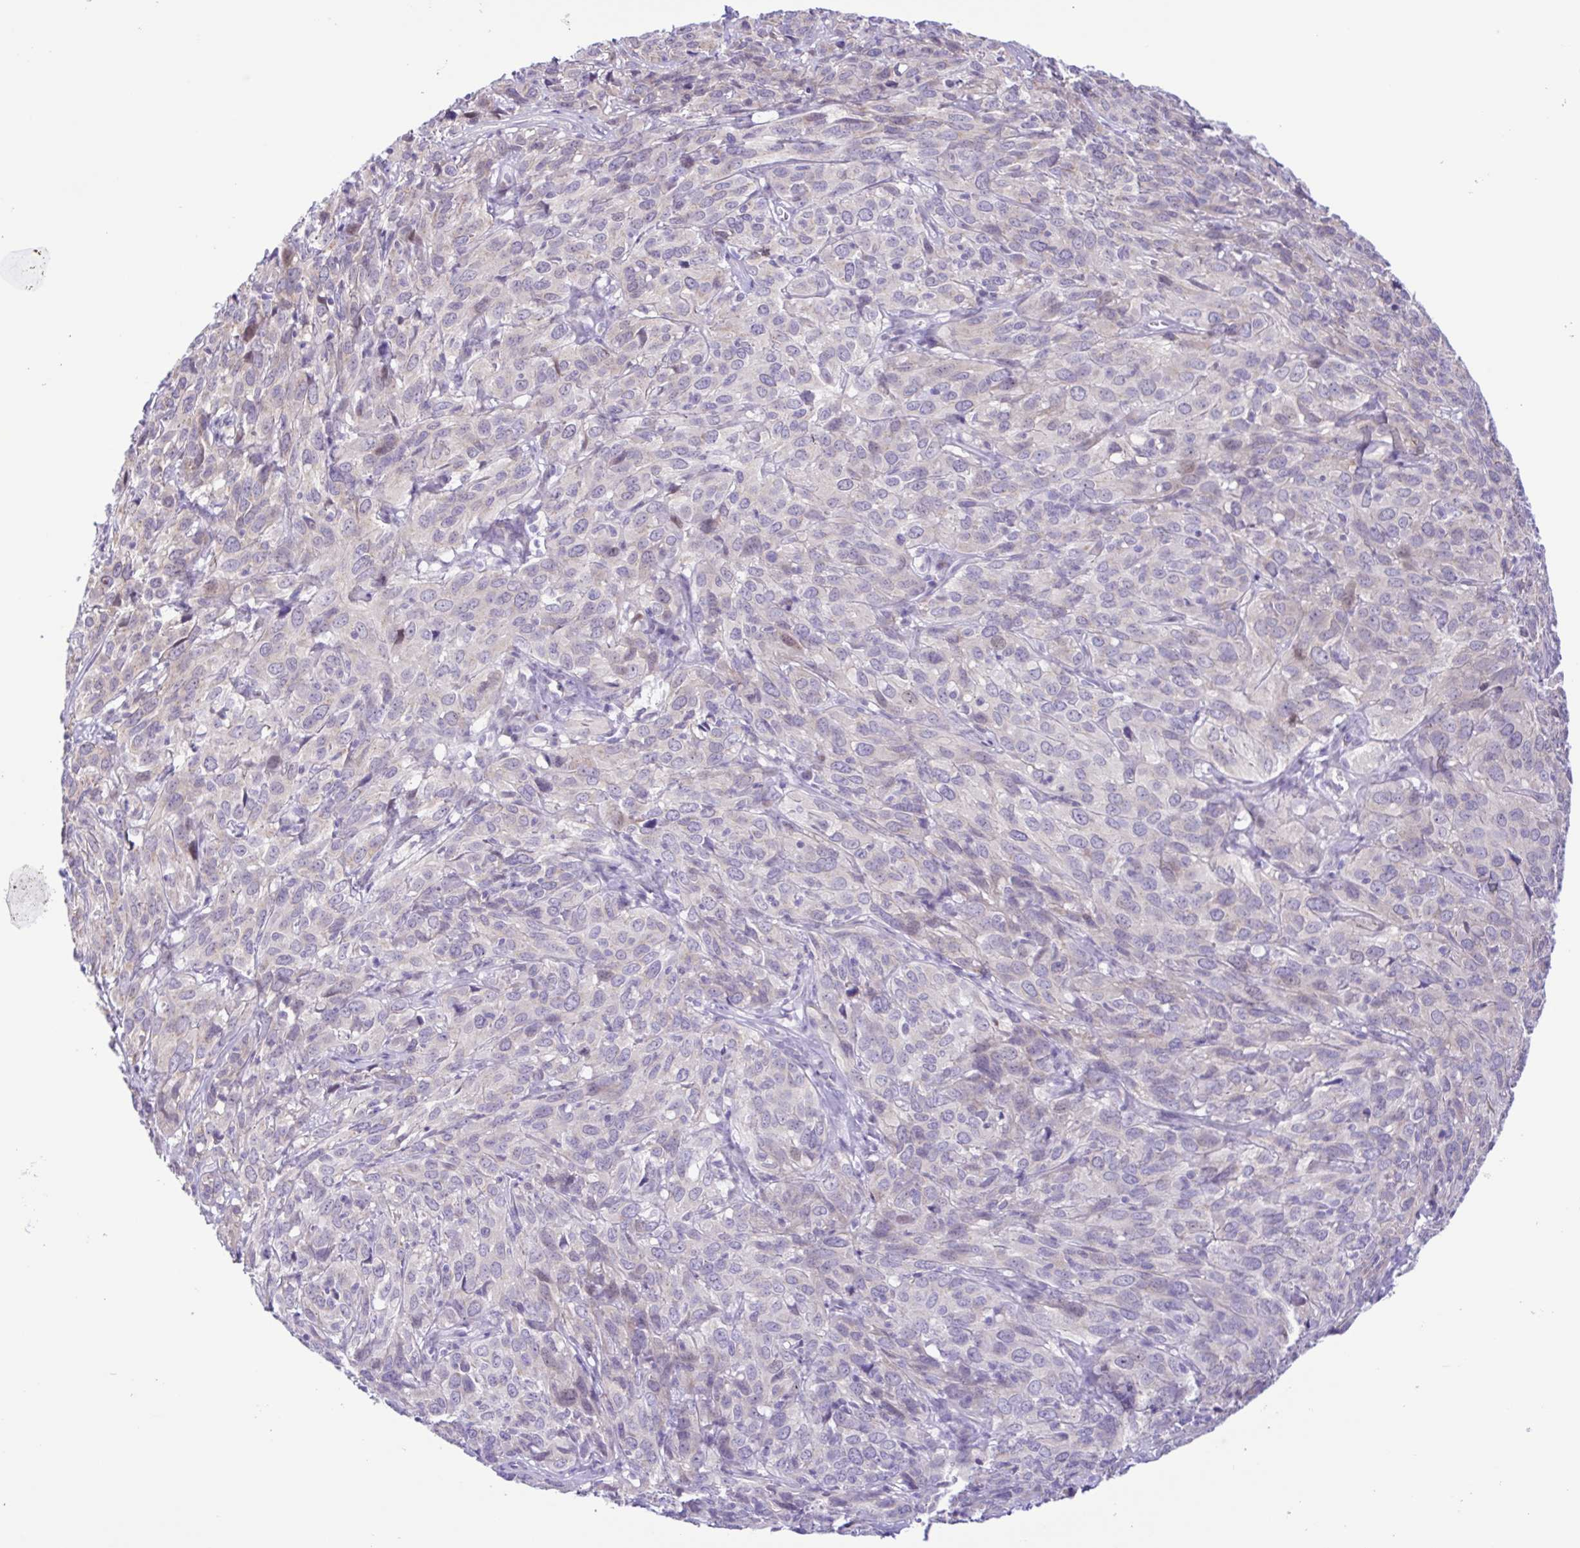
{"staining": {"intensity": "negative", "quantity": "none", "location": "none"}, "tissue": "cervical cancer", "cell_type": "Tumor cells", "image_type": "cancer", "snomed": [{"axis": "morphology", "description": "Squamous cell carcinoma, NOS"}, {"axis": "topography", "description": "Cervix"}], "caption": "This is an immunohistochemistry (IHC) micrograph of cervical cancer. There is no positivity in tumor cells.", "gene": "TGM3", "patient": {"sex": "female", "age": 51}}